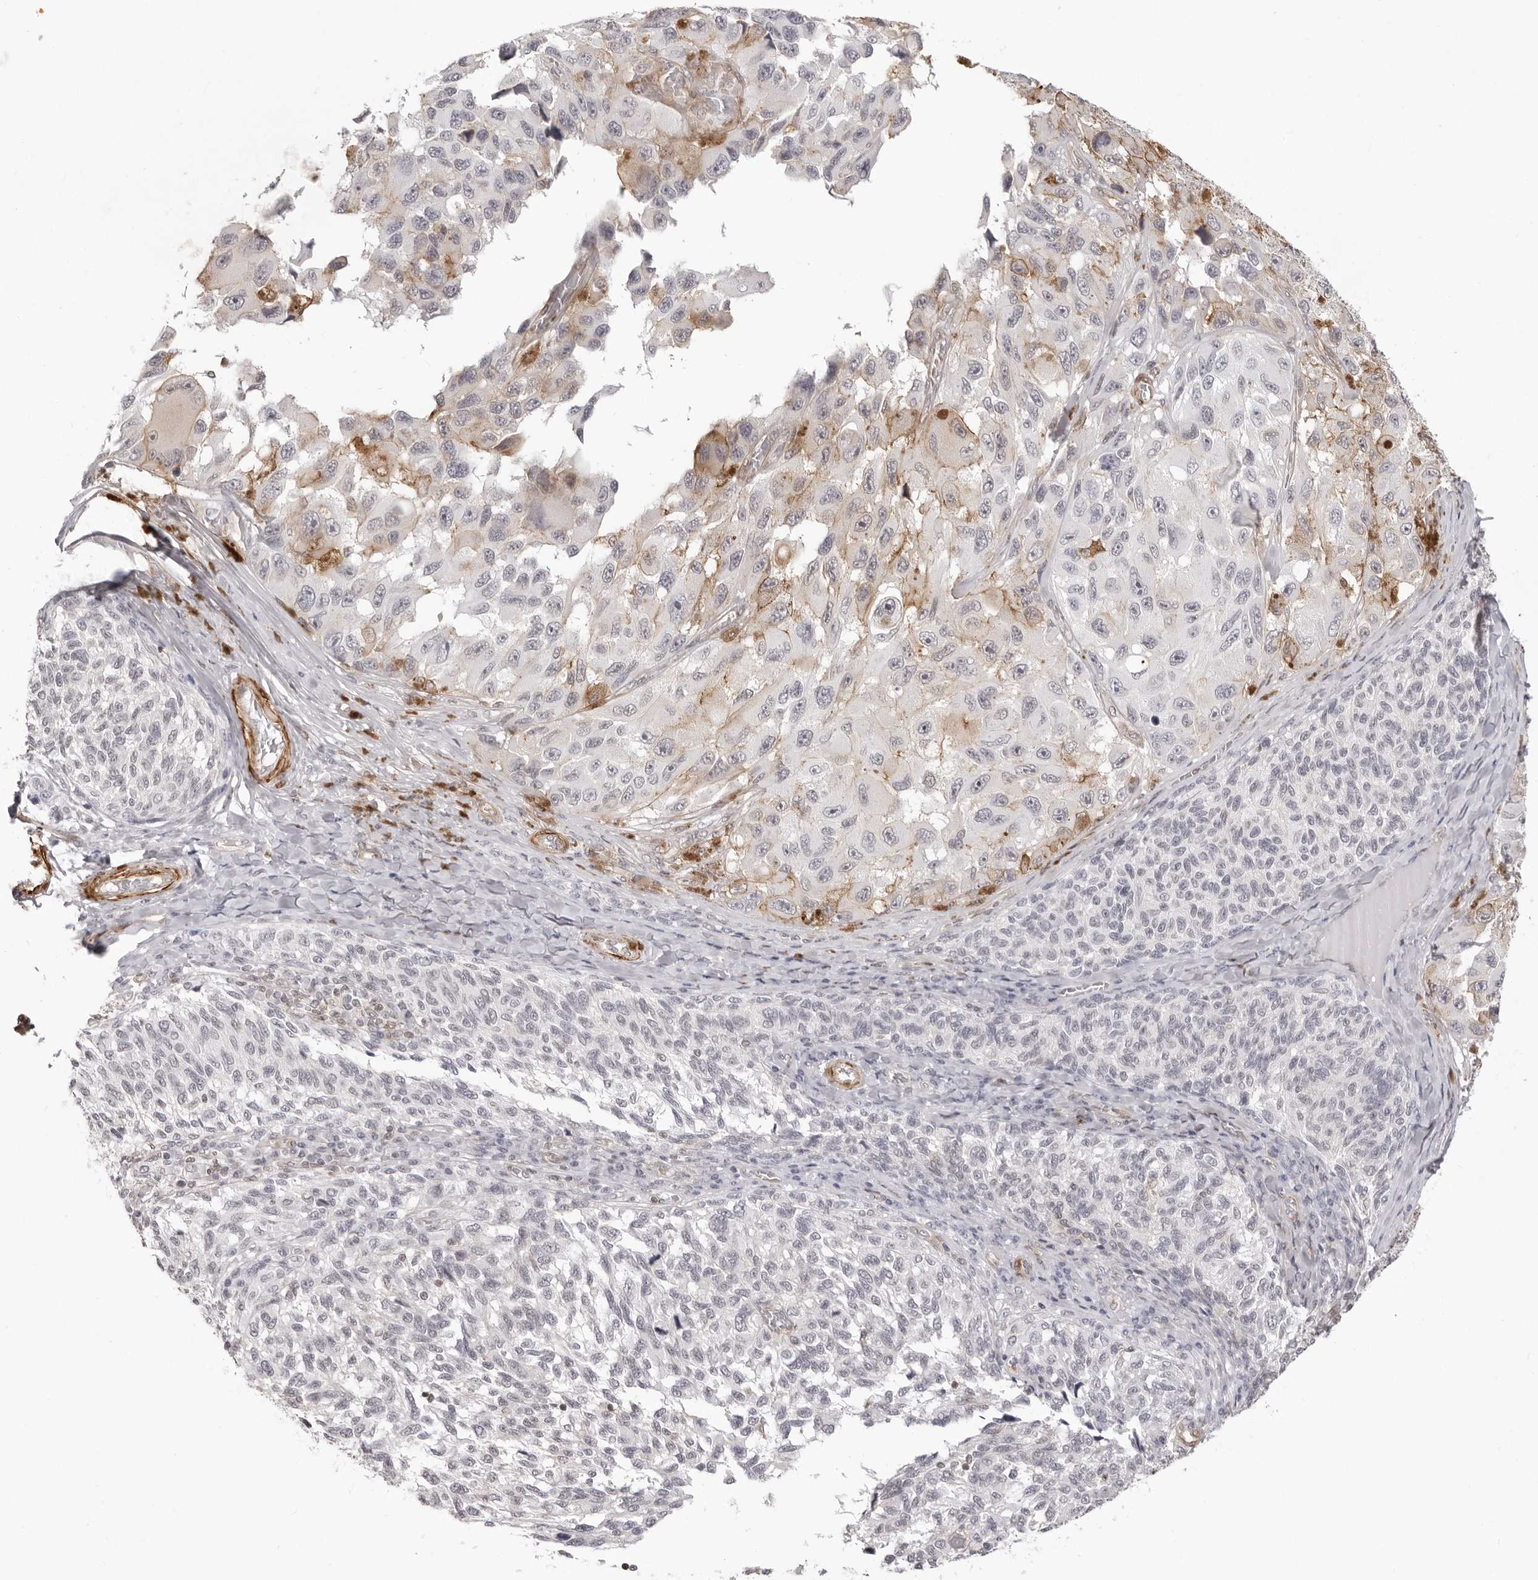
{"staining": {"intensity": "moderate", "quantity": "<25%", "location": "cytoplasmic/membranous"}, "tissue": "melanoma", "cell_type": "Tumor cells", "image_type": "cancer", "snomed": [{"axis": "morphology", "description": "Malignant melanoma, NOS"}, {"axis": "topography", "description": "Skin"}], "caption": "This image reveals malignant melanoma stained with IHC to label a protein in brown. The cytoplasmic/membranous of tumor cells show moderate positivity for the protein. Nuclei are counter-stained blue.", "gene": "UNK", "patient": {"sex": "female", "age": 73}}